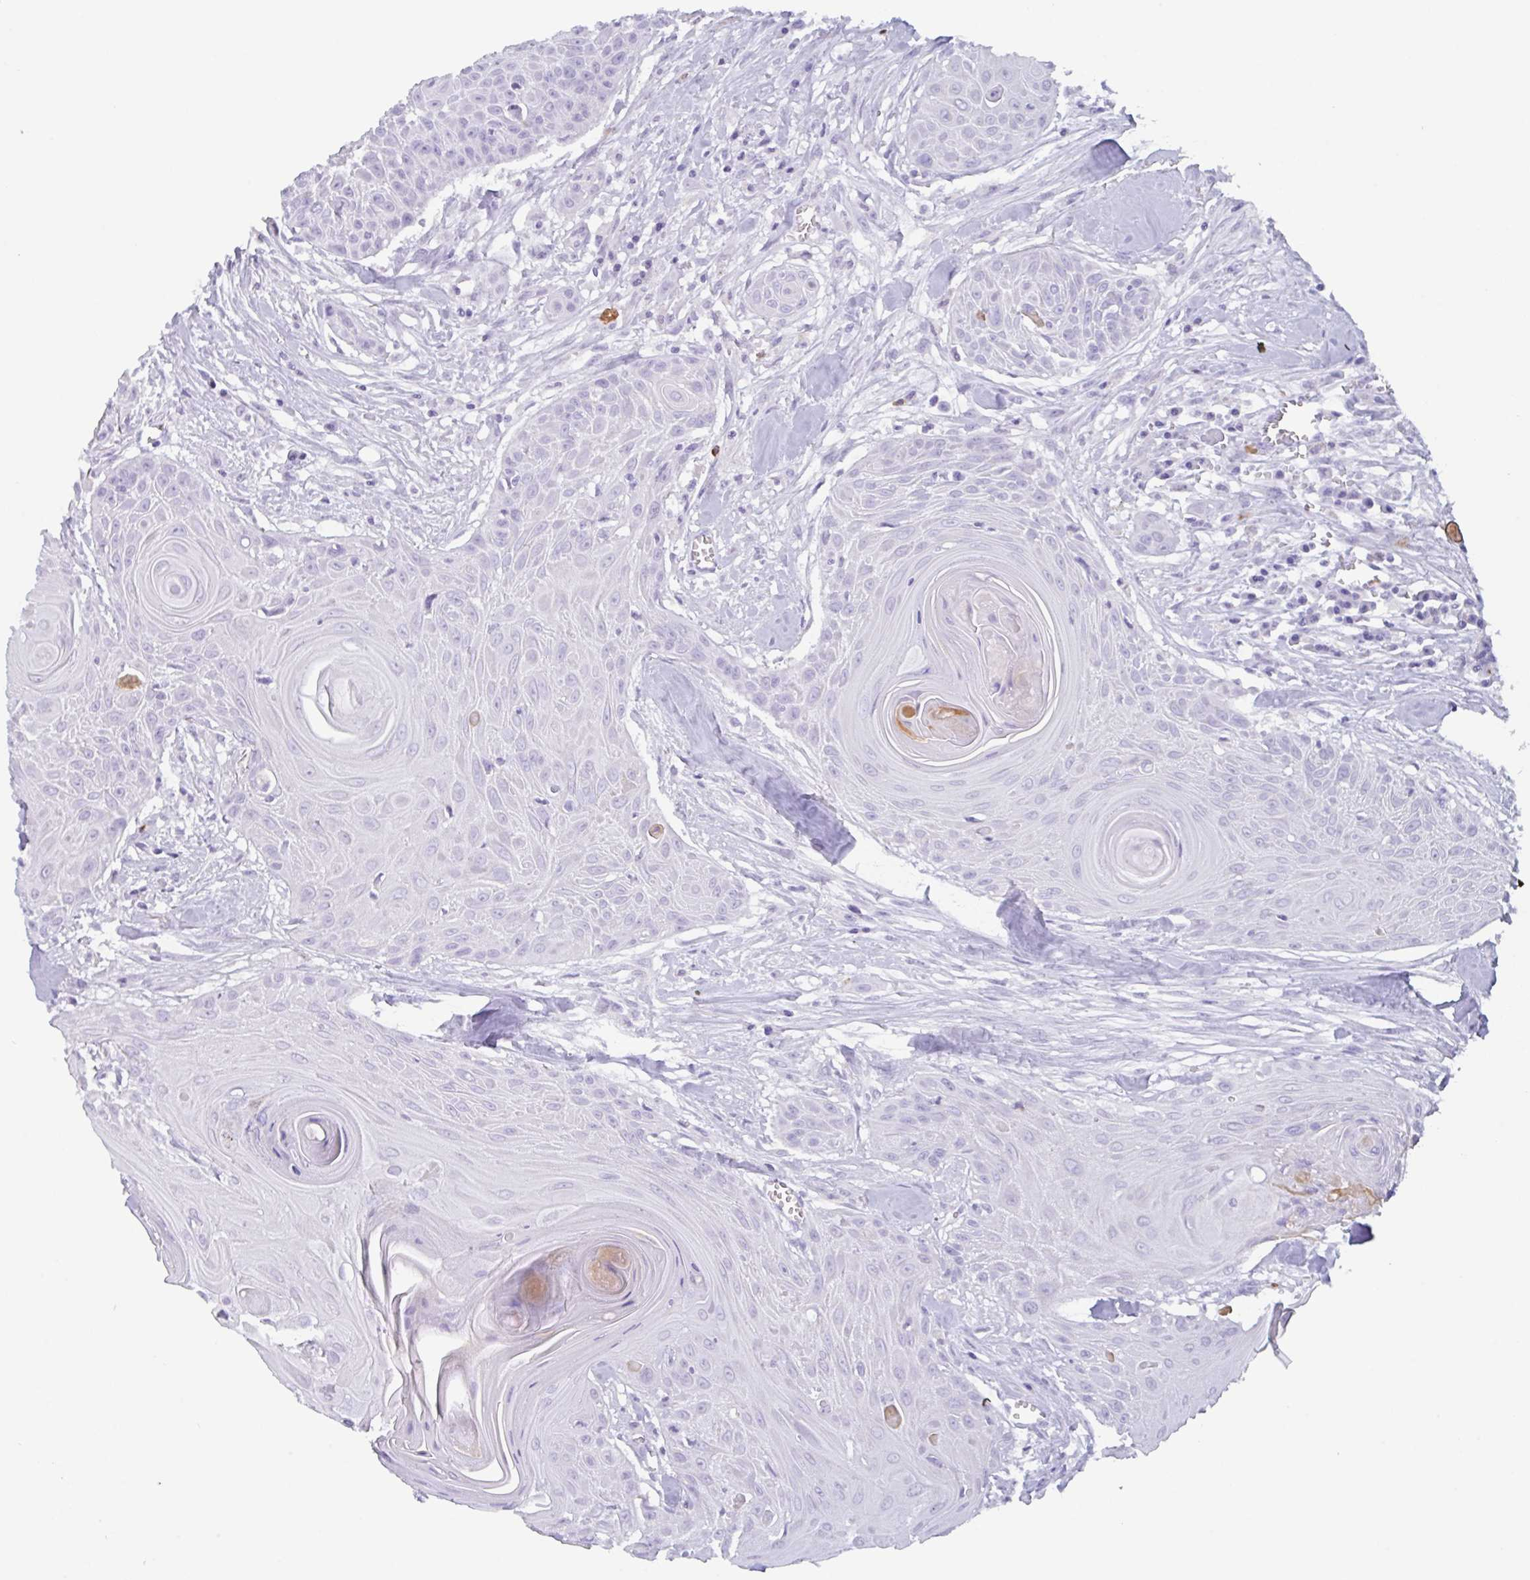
{"staining": {"intensity": "negative", "quantity": "none", "location": "none"}, "tissue": "head and neck cancer", "cell_type": "Tumor cells", "image_type": "cancer", "snomed": [{"axis": "morphology", "description": "Squamous cell carcinoma, NOS"}, {"axis": "topography", "description": "Lymph node"}, {"axis": "topography", "description": "Salivary gland"}, {"axis": "topography", "description": "Head-Neck"}], "caption": "Histopathology image shows no significant protein positivity in tumor cells of head and neck cancer (squamous cell carcinoma).", "gene": "DTWD2", "patient": {"sex": "female", "age": 74}}